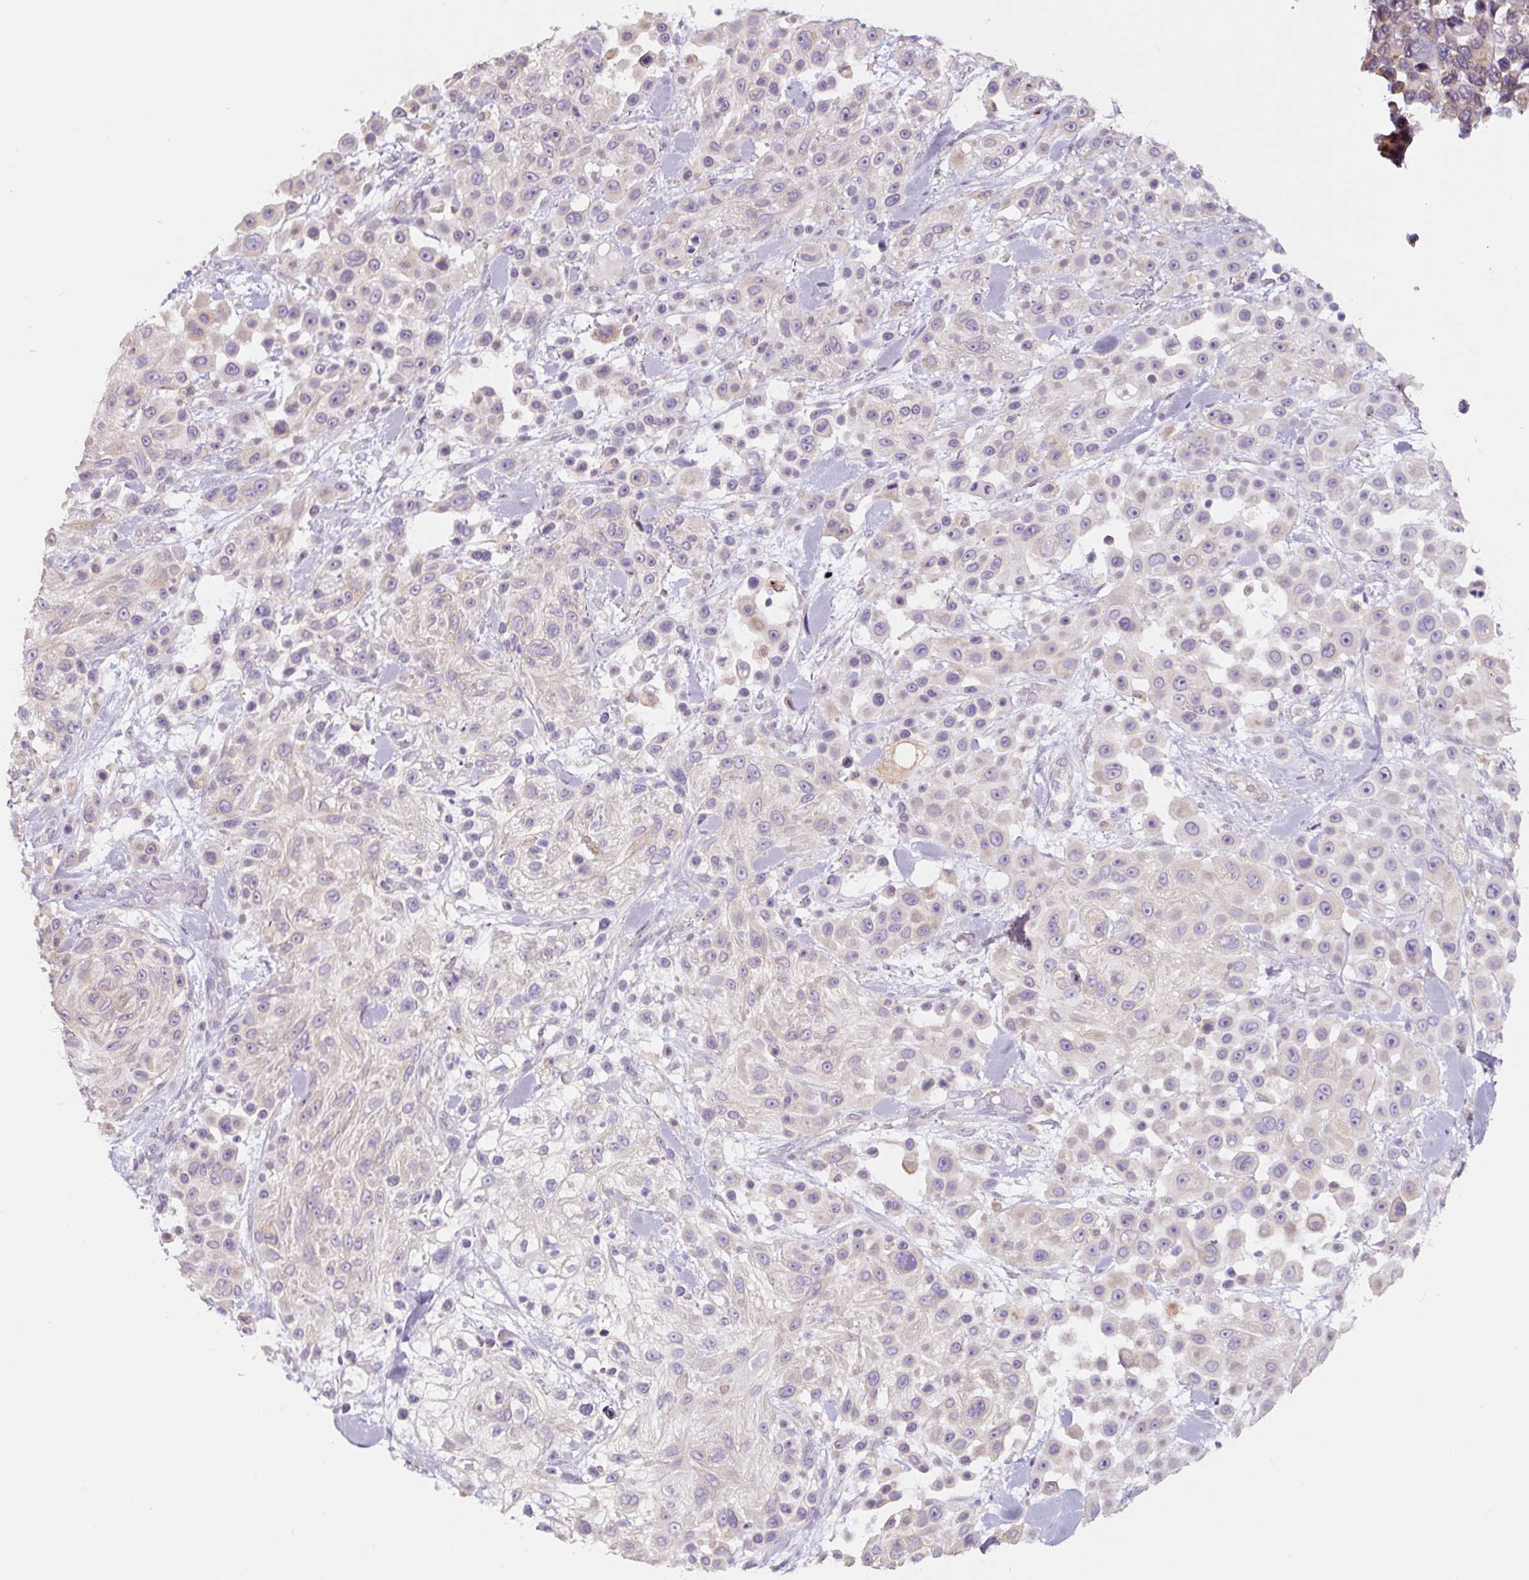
{"staining": {"intensity": "negative", "quantity": "none", "location": "none"}, "tissue": "skin cancer", "cell_type": "Tumor cells", "image_type": "cancer", "snomed": [{"axis": "morphology", "description": "Squamous cell carcinoma, NOS"}, {"axis": "topography", "description": "Skin"}], "caption": "Tumor cells show no significant protein positivity in skin cancer.", "gene": "ASRGL1", "patient": {"sex": "male", "age": 67}}